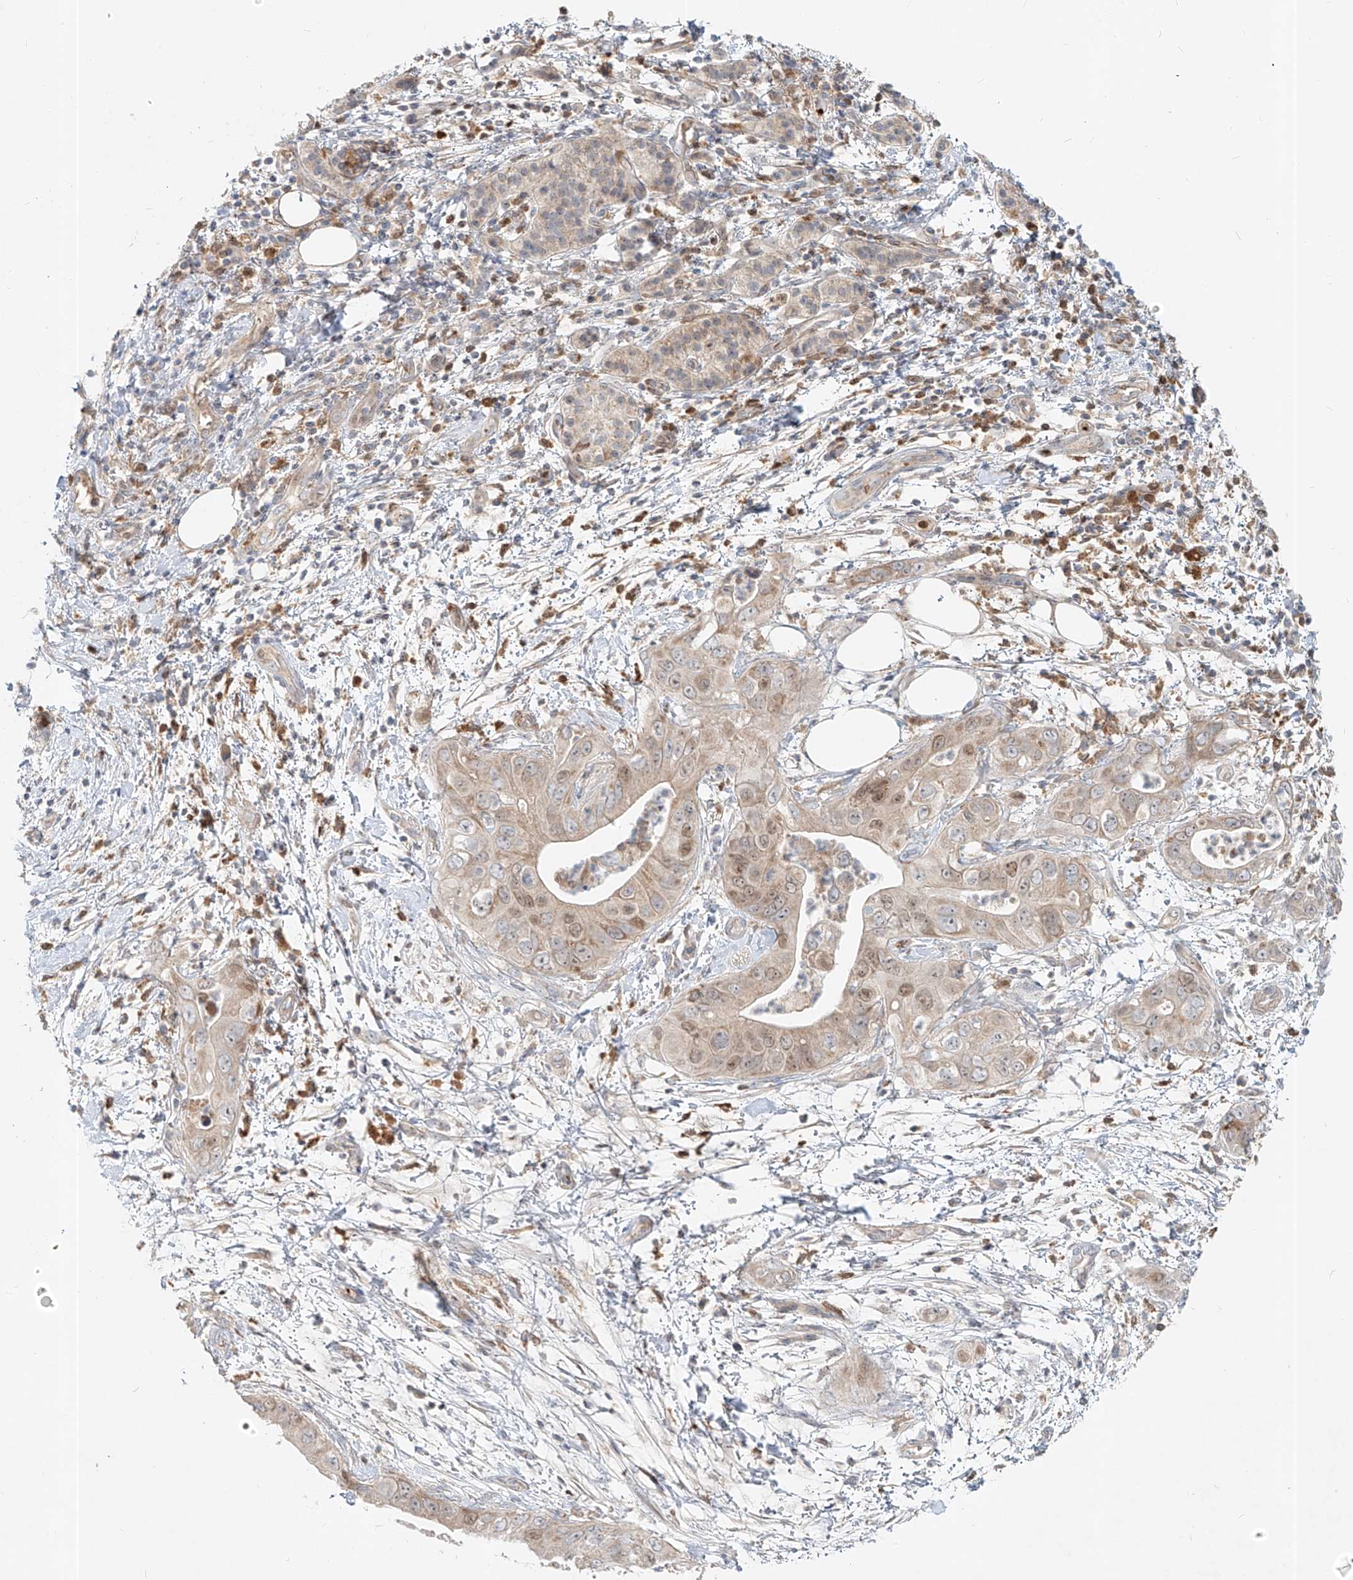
{"staining": {"intensity": "moderate", "quantity": ">75%", "location": "cytoplasmic/membranous,nuclear"}, "tissue": "pancreatic cancer", "cell_type": "Tumor cells", "image_type": "cancer", "snomed": [{"axis": "morphology", "description": "Adenocarcinoma, NOS"}, {"axis": "topography", "description": "Pancreas"}], "caption": "Human pancreatic cancer (adenocarcinoma) stained for a protein (brown) shows moderate cytoplasmic/membranous and nuclear positive positivity in about >75% of tumor cells.", "gene": "FGD2", "patient": {"sex": "female", "age": 78}}